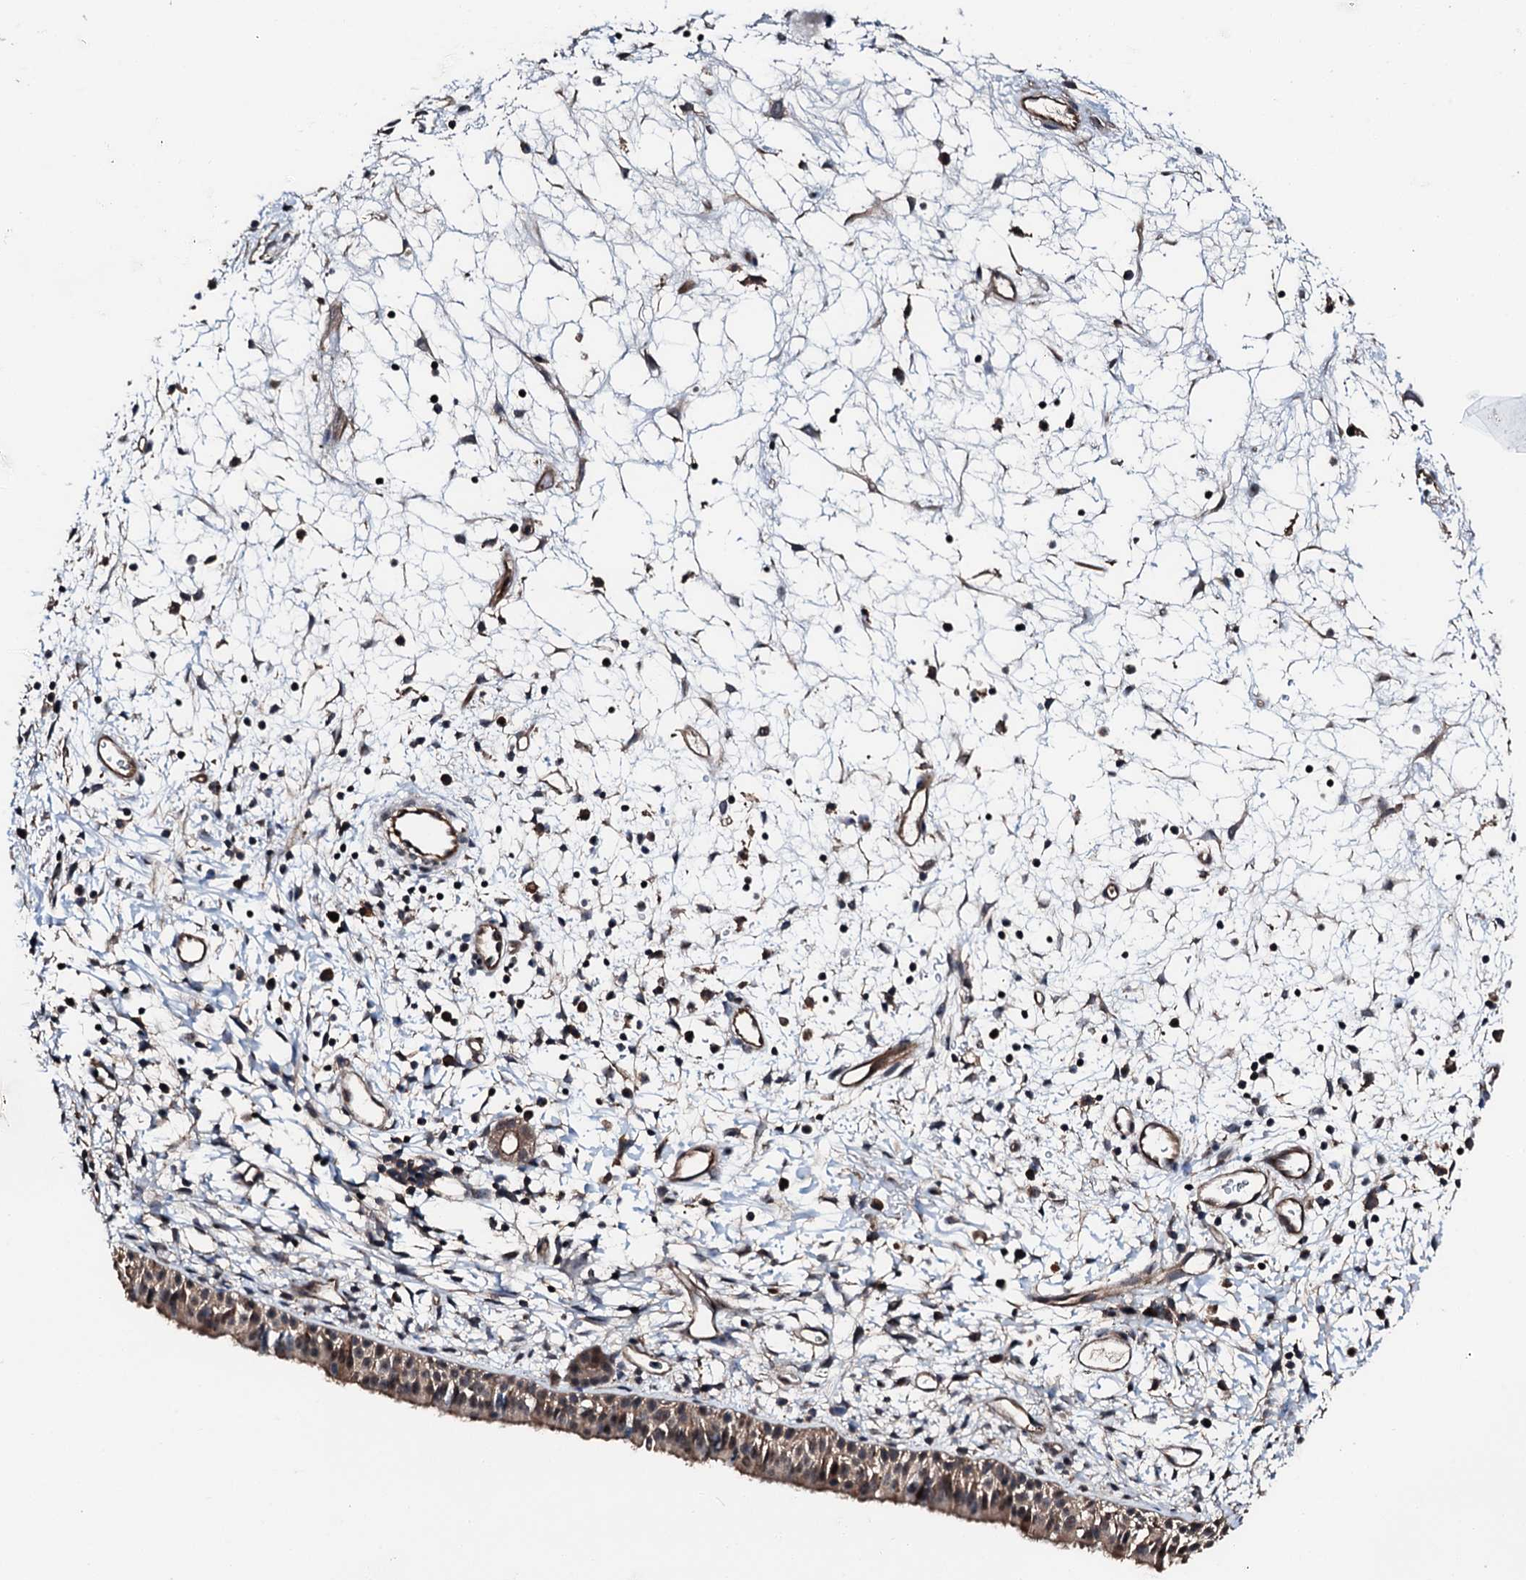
{"staining": {"intensity": "moderate", "quantity": ">75%", "location": "cytoplasmic/membranous"}, "tissue": "nasopharynx", "cell_type": "Respiratory epithelial cells", "image_type": "normal", "snomed": [{"axis": "morphology", "description": "Normal tissue, NOS"}, {"axis": "topography", "description": "Nasopharynx"}], "caption": "Protein staining of normal nasopharynx reveals moderate cytoplasmic/membranous expression in approximately >75% of respiratory epithelial cells.", "gene": "FGD4", "patient": {"sex": "male", "age": 22}}